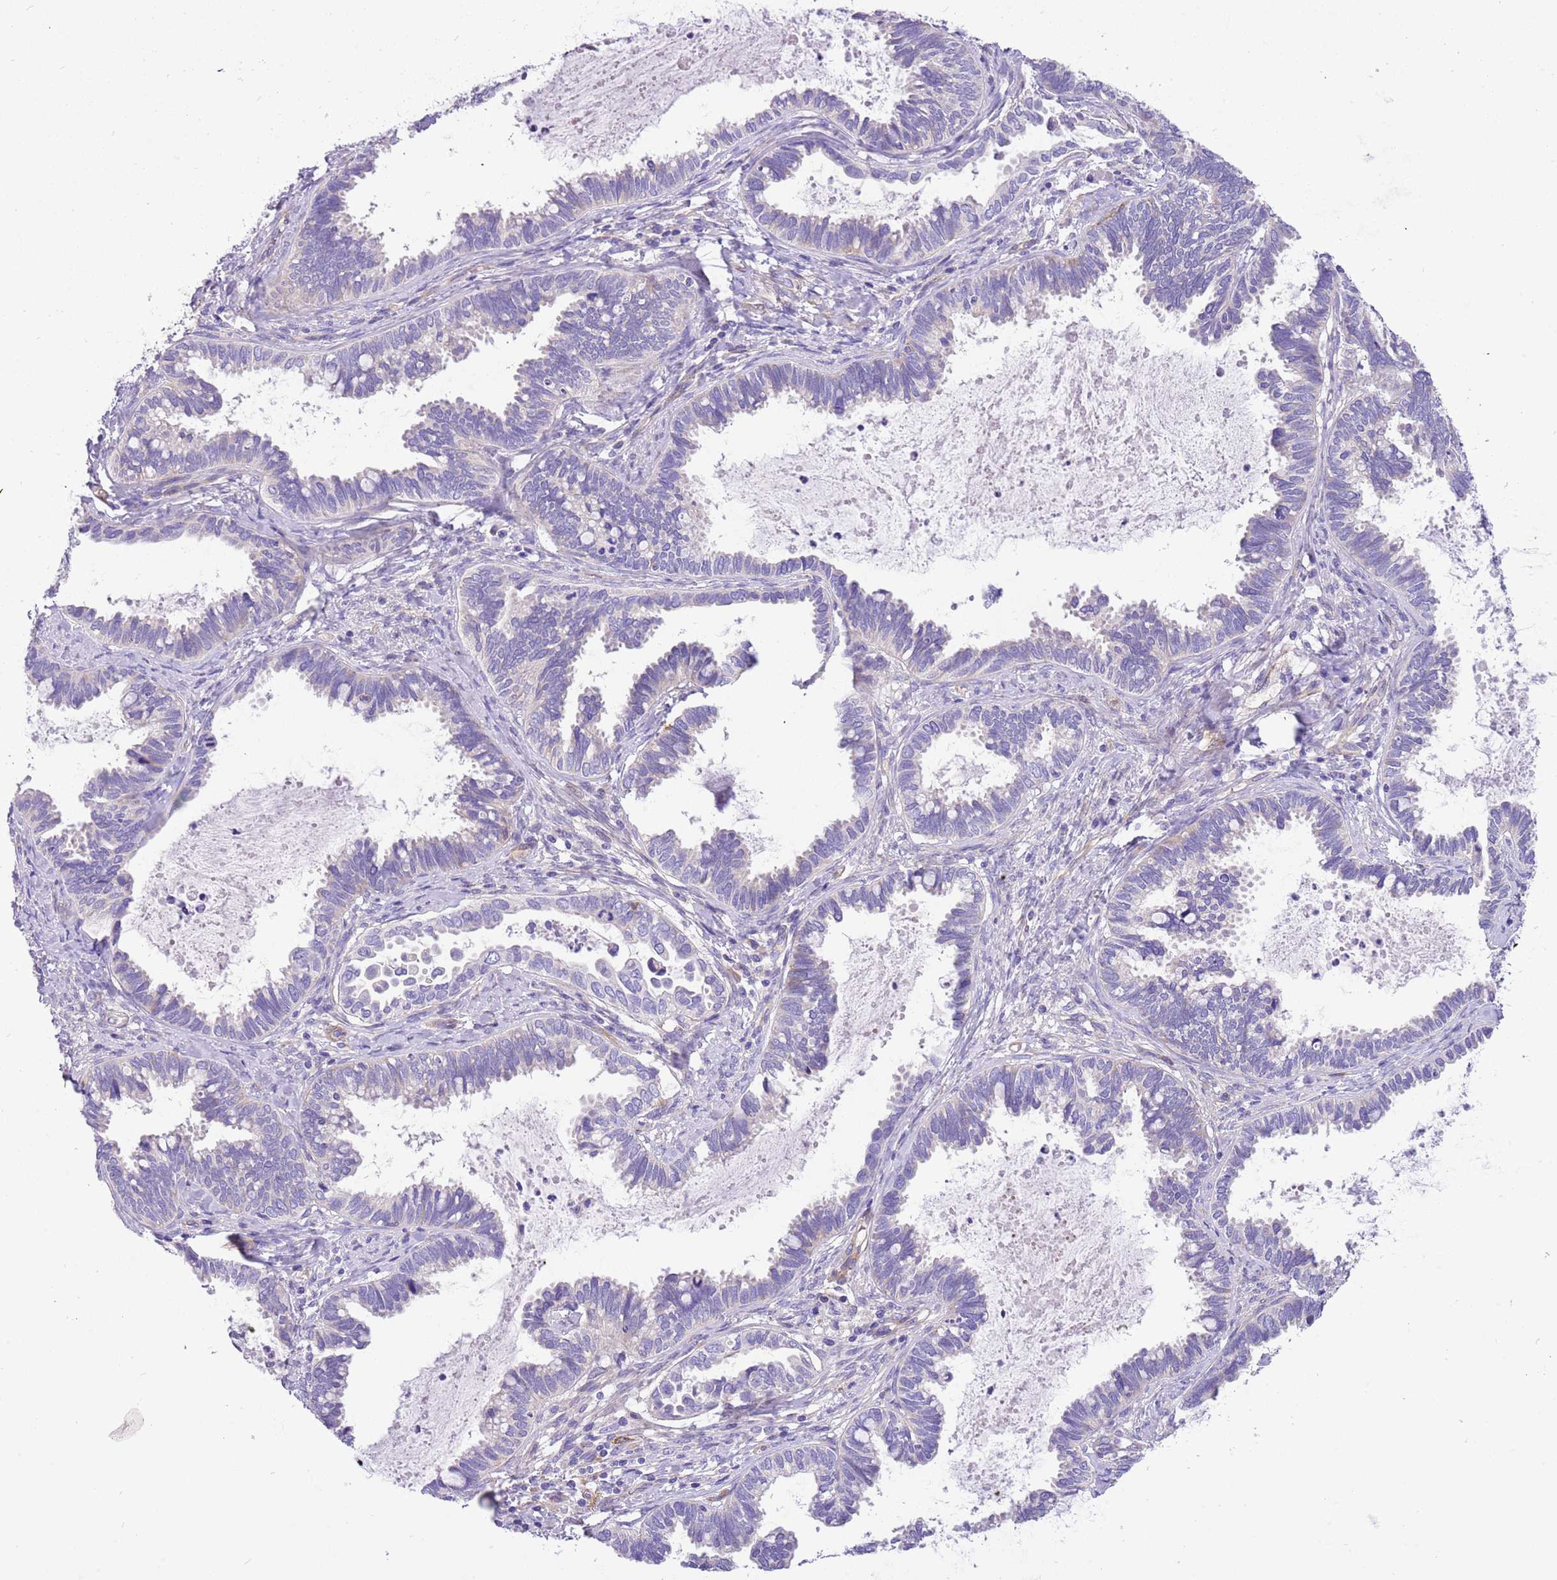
{"staining": {"intensity": "negative", "quantity": "none", "location": "none"}, "tissue": "cervical cancer", "cell_type": "Tumor cells", "image_type": "cancer", "snomed": [{"axis": "morphology", "description": "Adenocarcinoma, NOS"}, {"axis": "topography", "description": "Cervix"}], "caption": "This is an immunohistochemistry (IHC) histopathology image of human cervical cancer (adenocarcinoma). There is no staining in tumor cells.", "gene": "SERINC3", "patient": {"sex": "female", "age": 37}}